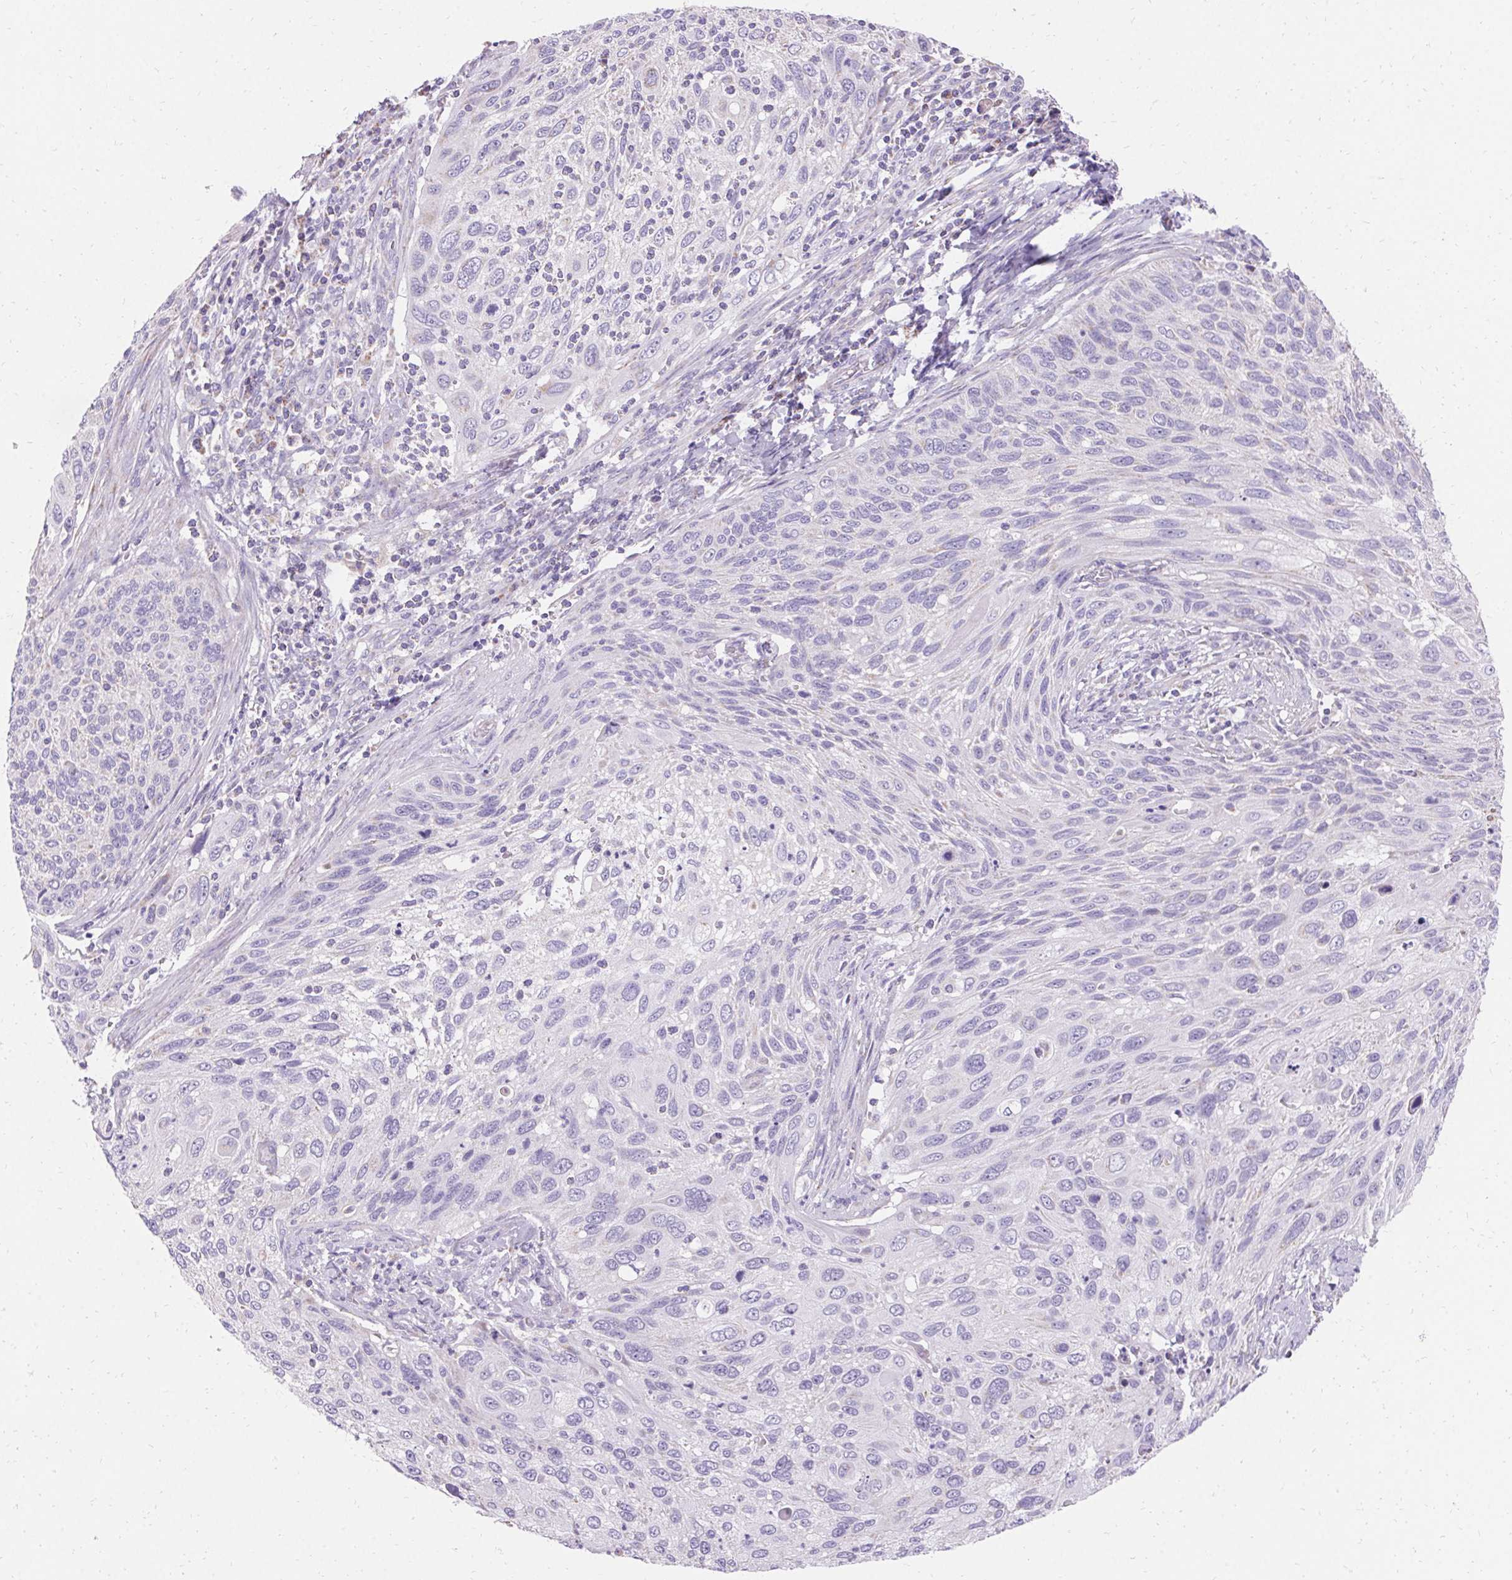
{"staining": {"intensity": "negative", "quantity": "none", "location": "none"}, "tissue": "cervical cancer", "cell_type": "Tumor cells", "image_type": "cancer", "snomed": [{"axis": "morphology", "description": "Squamous cell carcinoma, NOS"}, {"axis": "topography", "description": "Cervix"}], "caption": "Squamous cell carcinoma (cervical) was stained to show a protein in brown. There is no significant expression in tumor cells. The staining was performed using DAB (3,3'-diaminobenzidine) to visualize the protein expression in brown, while the nuclei were stained in blue with hematoxylin (Magnification: 20x).", "gene": "ASGR2", "patient": {"sex": "female", "age": 70}}